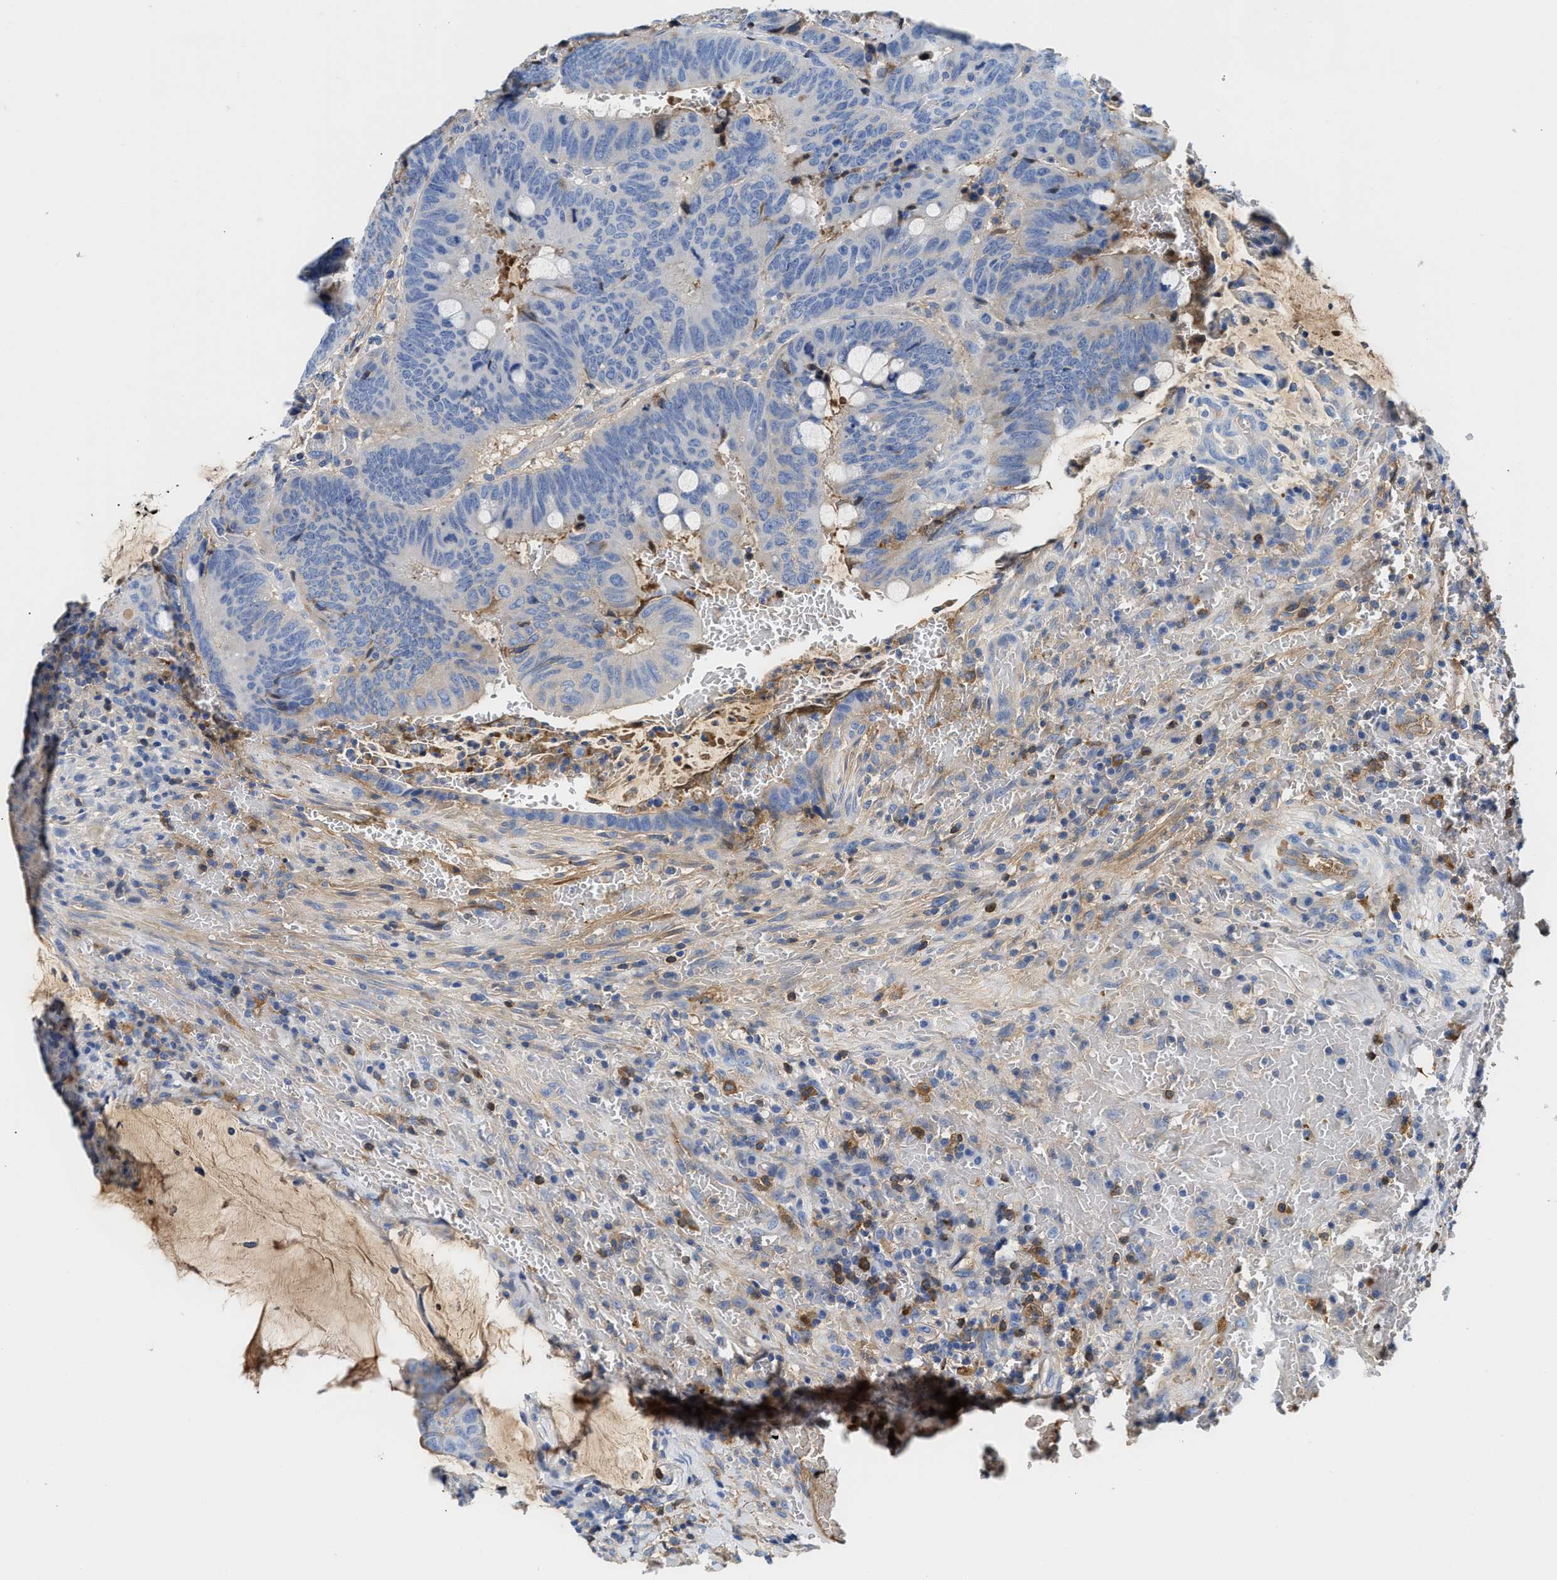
{"staining": {"intensity": "negative", "quantity": "none", "location": "none"}, "tissue": "colorectal cancer", "cell_type": "Tumor cells", "image_type": "cancer", "snomed": [{"axis": "morphology", "description": "Normal tissue, NOS"}, {"axis": "morphology", "description": "Adenocarcinoma, NOS"}, {"axis": "topography", "description": "Rectum"}, {"axis": "topography", "description": "Peripheral nerve tissue"}], "caption": "Photomicrograph shows no protein positivity in tumor cells of colorectal cancer tissue.", "gene": "GC", "patient": {"sex": "male", "age": 92}}